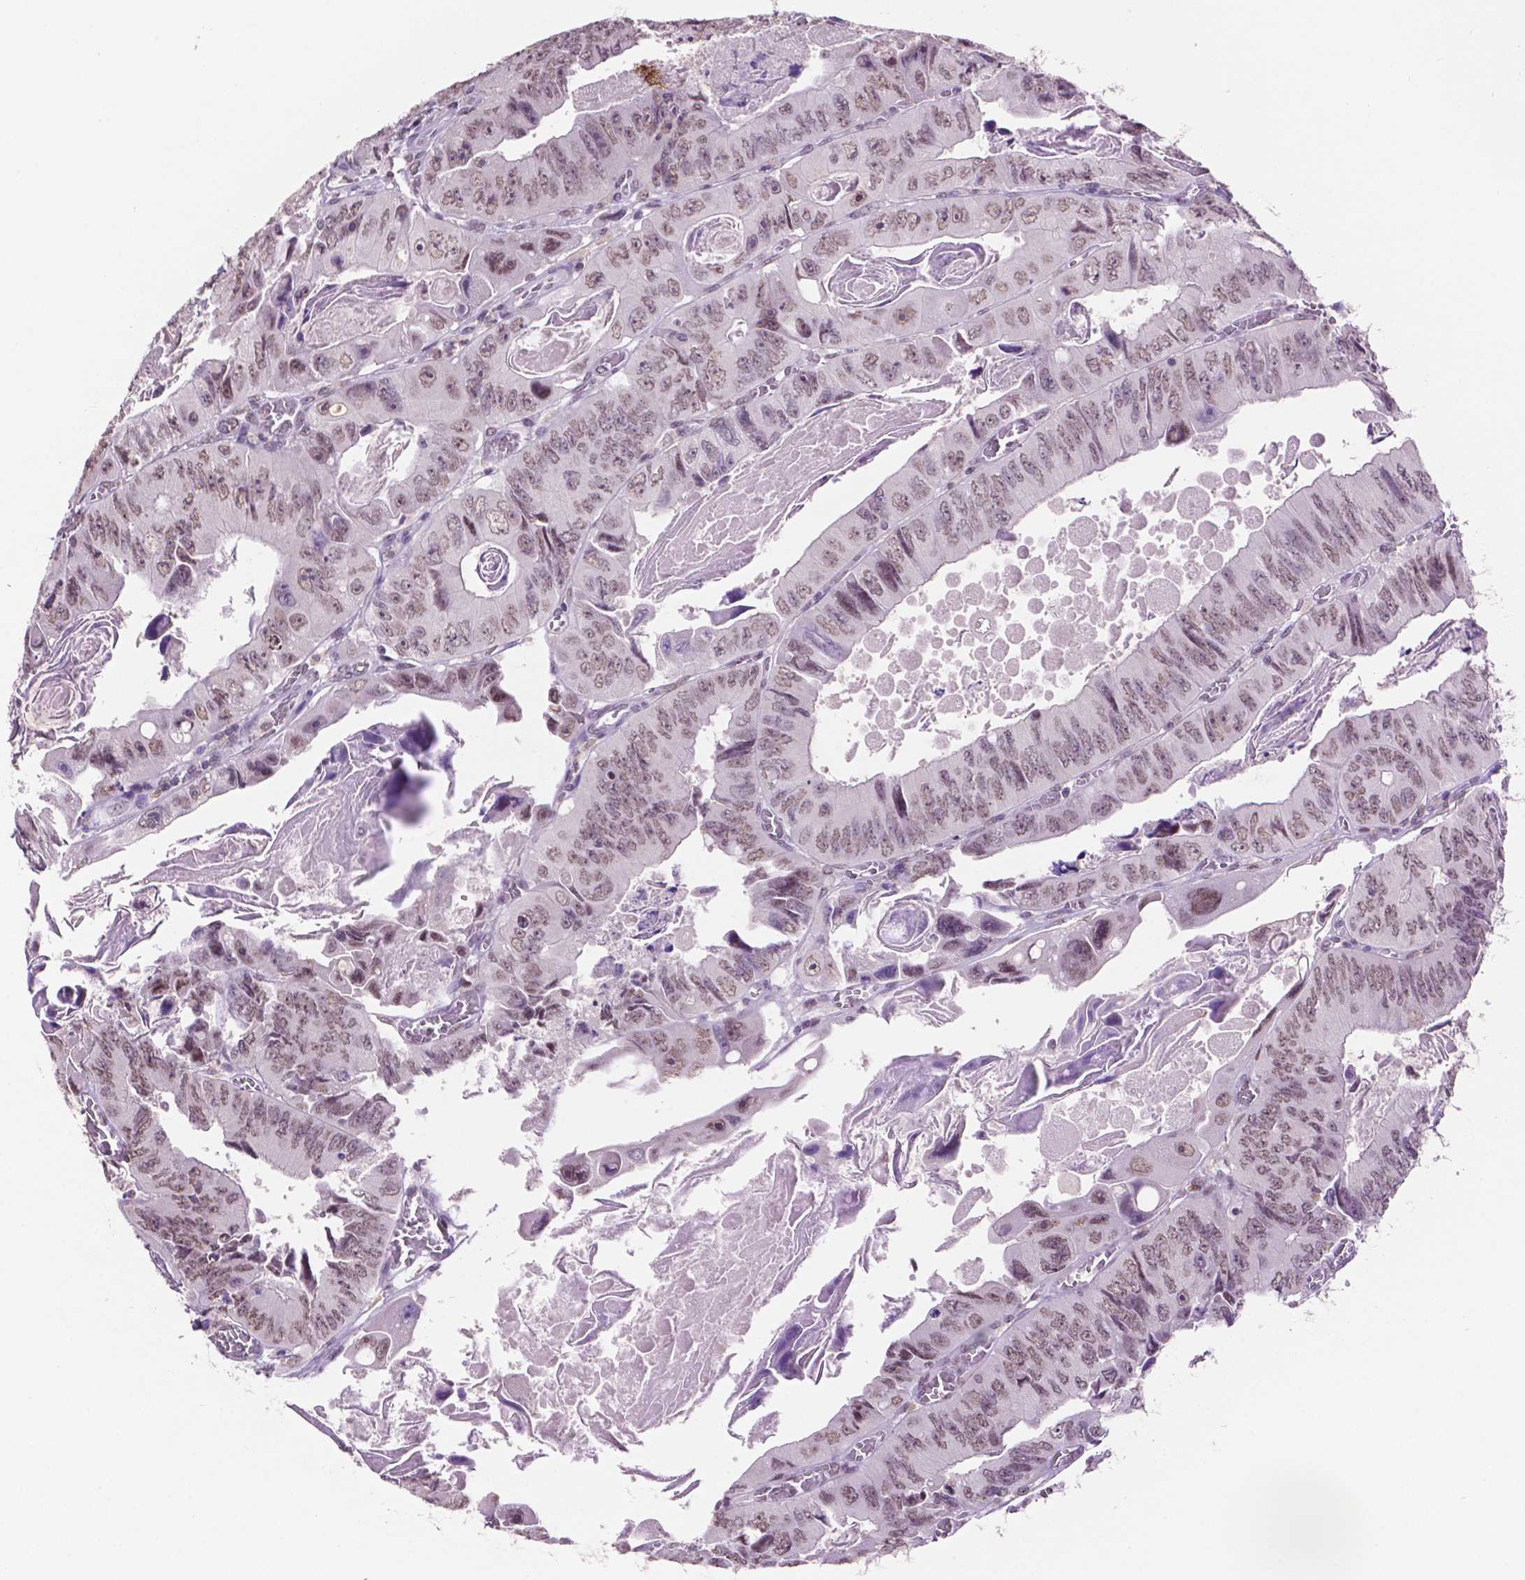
{"staining": {"intensity": "weak", "quantity": ">75%", "location": "nuclear"}, "tissue": "colorectal cancer", "cell_type": "Tumor cells", "image_type": "cancer", "snomed": [{"axis": "morphology", "description": "Adenocarcinoma, NOS"}, {"axis": "topography", "description": "Colon"}], "caption": "A brown stain shows weak nuclear expression of a protein in human colorectal cancer (adenocarcinoma) tumor cells.", "gene": "PTPN6", "patient": {"sex": "female", "age": 84}}